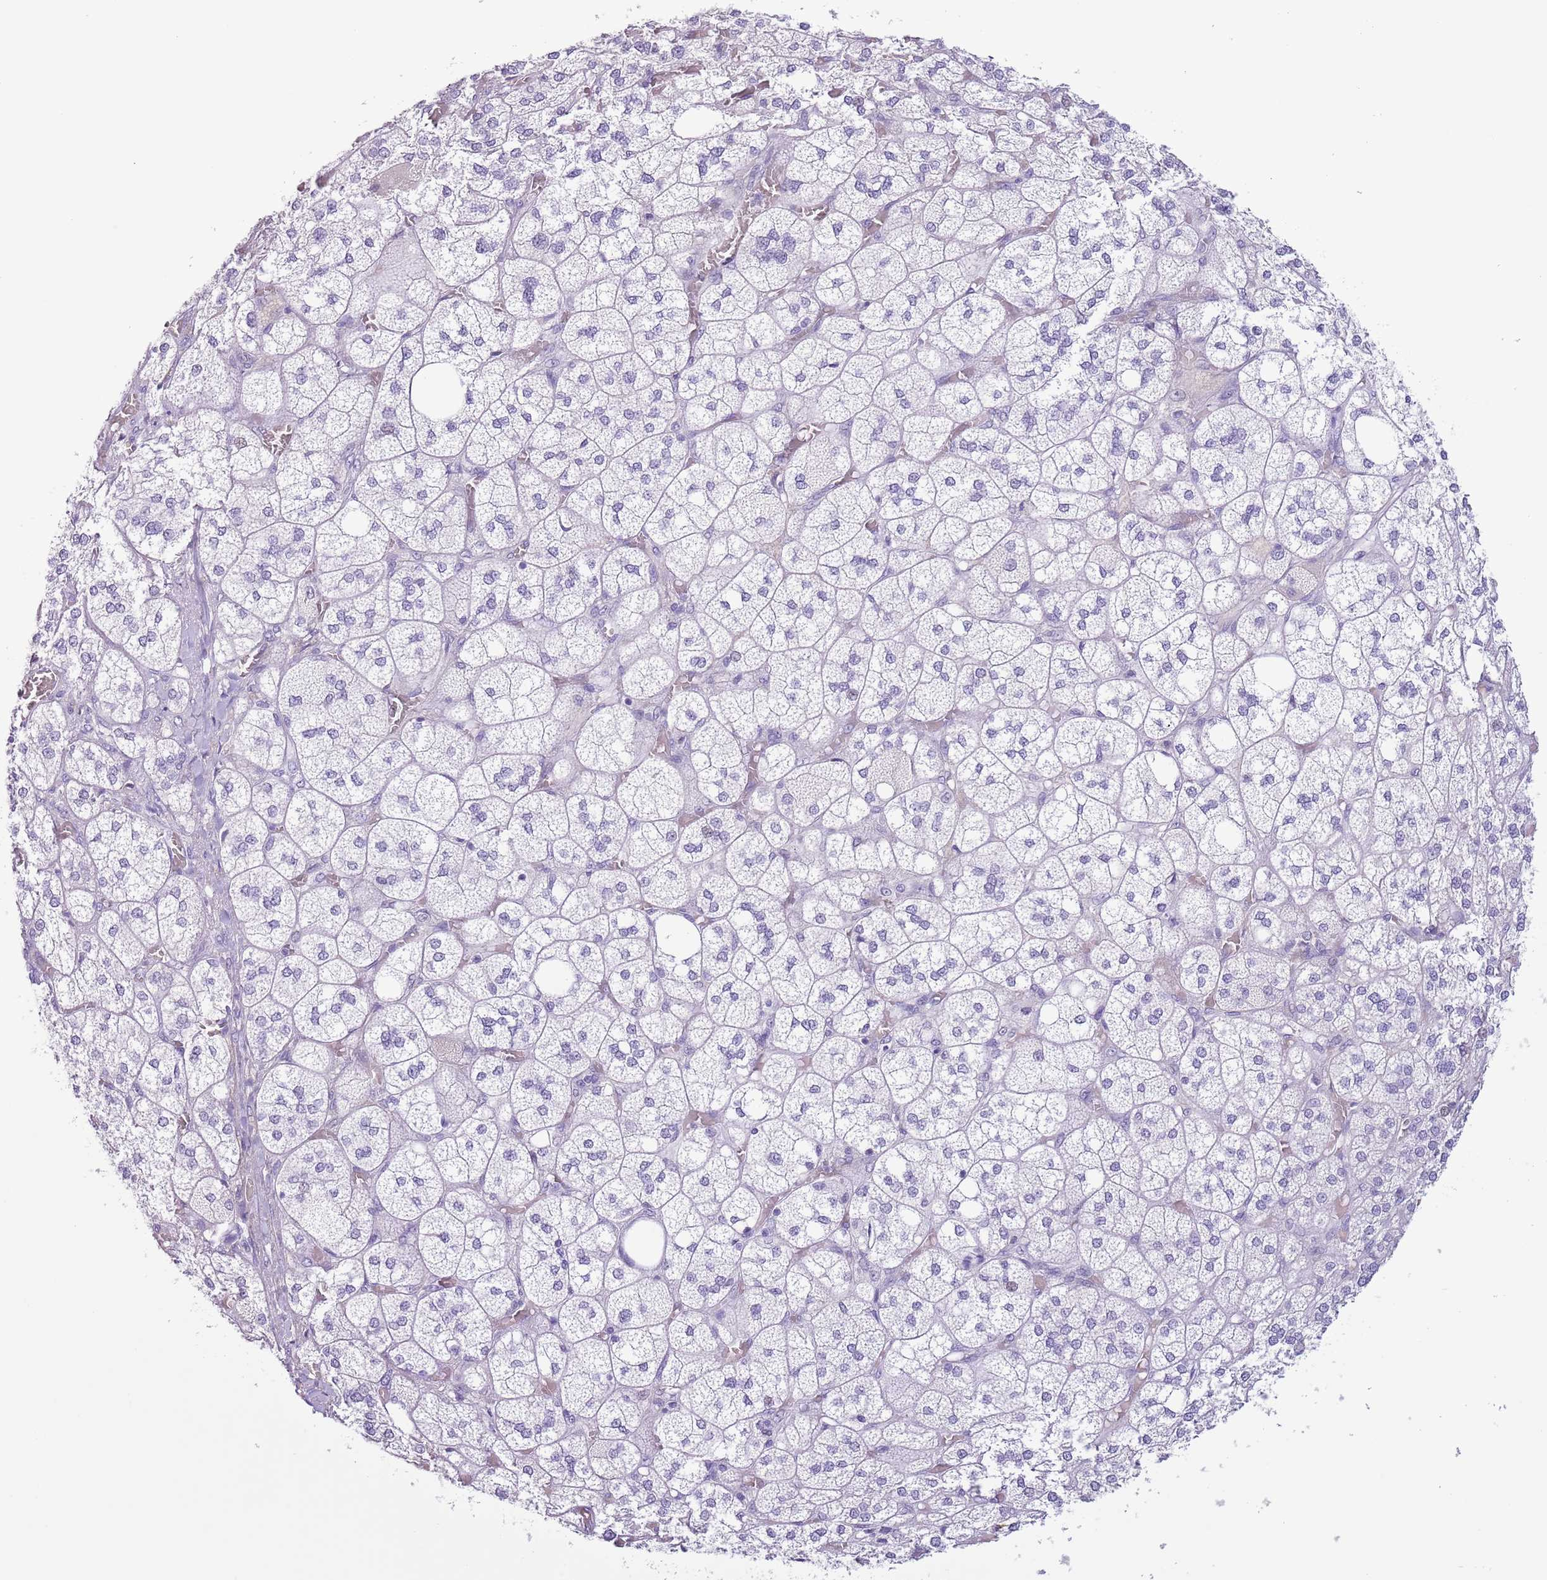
{"staining": {"intensity": "negative", "quantity": "none", "location": "none"}, "tissue": "adrenal gland", "cell_type": "Glandular cells", "image_type": "normal", "snomed": [{"axis": "morphology", "description": "Normal tissue, NOS"}, {"axis": "topography", "description": "Adrenal gland"}], "caption": "This is a image of immunohistochemistry (IHC) staining of unremarkable adrenal gland, which shows no staining in glandular cells.", "gene": "SLC7A14", "patient": {"sex": "male", "age": 61}}